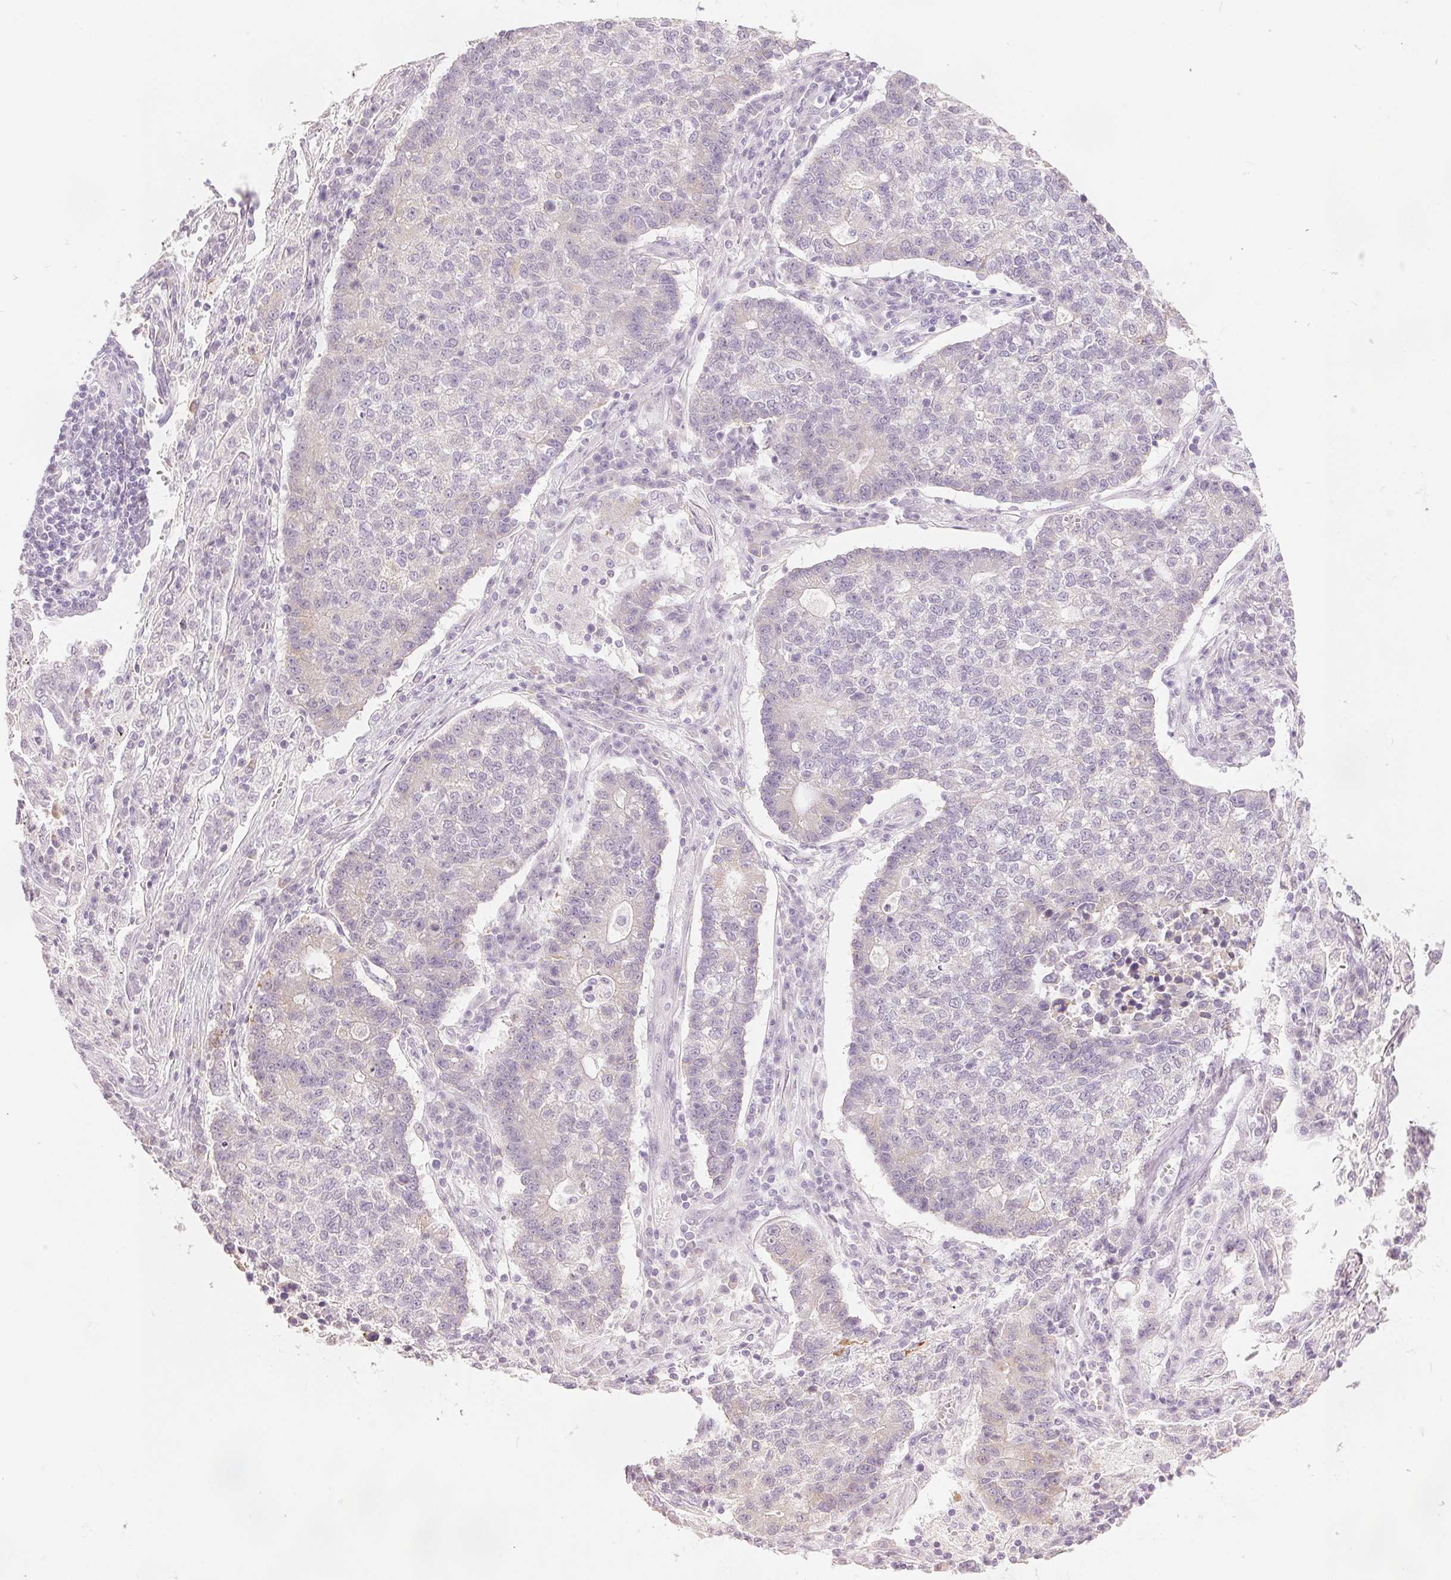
{"staining": {"intensity": "negative", "quantity": "none", "location": "none"}, "tissue": "lung cancer", "cell_type": "Tumor cells", "image_type": "cancer", "snomed": [{"axis": "morphology", "description": "Adenocarcinoma, NOS"}, {"axis": "topography", "description": "Lung"}], "caption": "Immunohistochemistry of human lung cancer (adenocarcinoma) reveals no staining in tumor cells.", "gene": "CA12", "patient": {"sex": "male", "age": 57}}